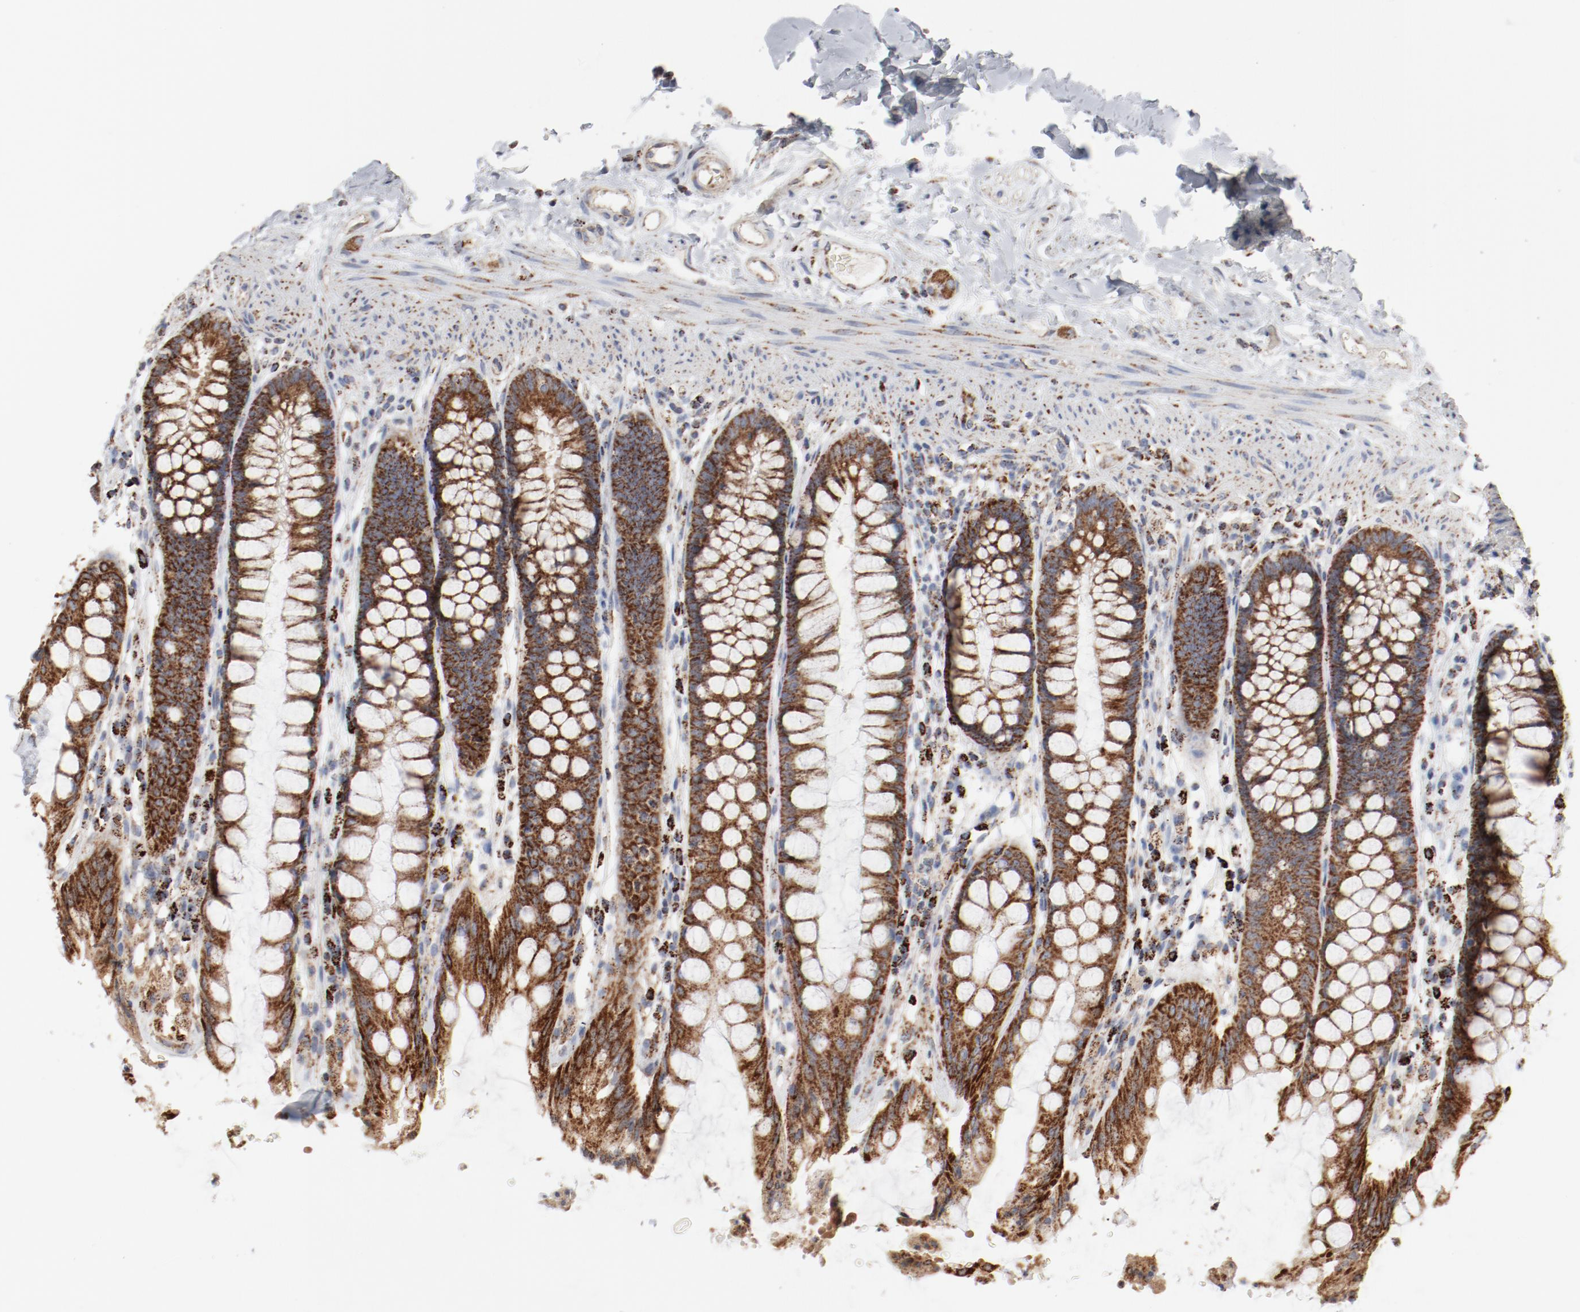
{"staining": {"intensity": "strong", "quantity": ">75%", "location": "cytoplasmic/membranous"}, "tissue": "rectum", "cell_type": "Glandular cells", "image_type": "normal", "snomed": [{"axis": "morphology", "description": "Normal tissue, NOS"}, {"axis": "topography", "description": "Rectum"}], "caption": "Benign rectum shows strong cytoplasmic/membranous expression in approximately >75% of glandular cells, visualized by immunohistochemistry.", "gene": "SETD3", "patient": {"sex": "female", "age": 46}}